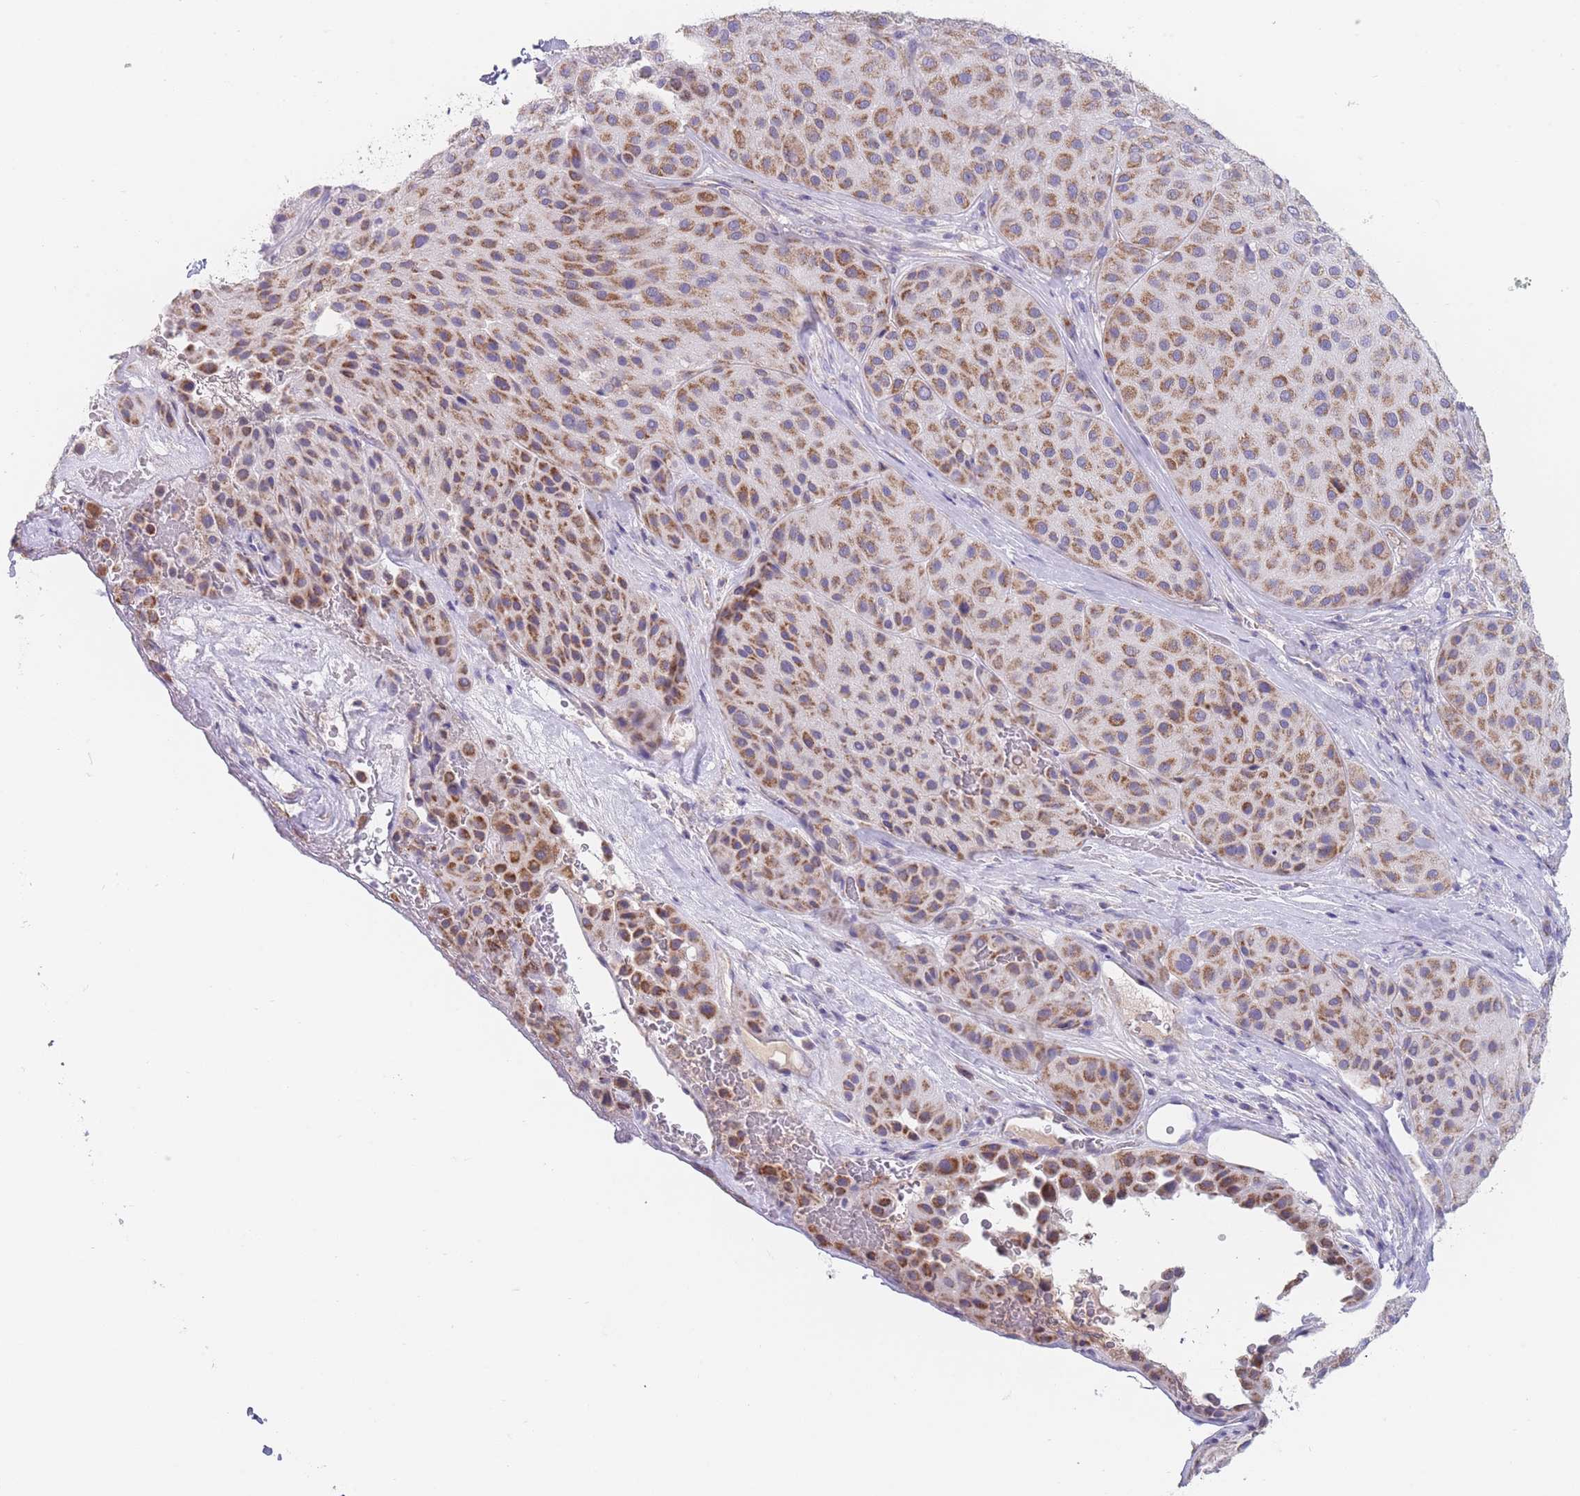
{"staining": {"intensity": "moderate", "quantity": ">75%", "location": "cytoplasmic/membranous"}, "tissue": "melanoma", "cell_type": "Tumor cells", "image_type": "cancer", "snomed": [{"axis": "morphology", "description": "Malignant melanoma, Metastatic site"}, {"axis": "topography", "description": "Smooth muscle"}], "caption": "Protein expression analysis of human melanoma reveals moderate cytoplasmic/membranous positivity in about >75% of tumor cells.", "gene": "MRPS14", "patient": {"sex": "male", "age": 41}}